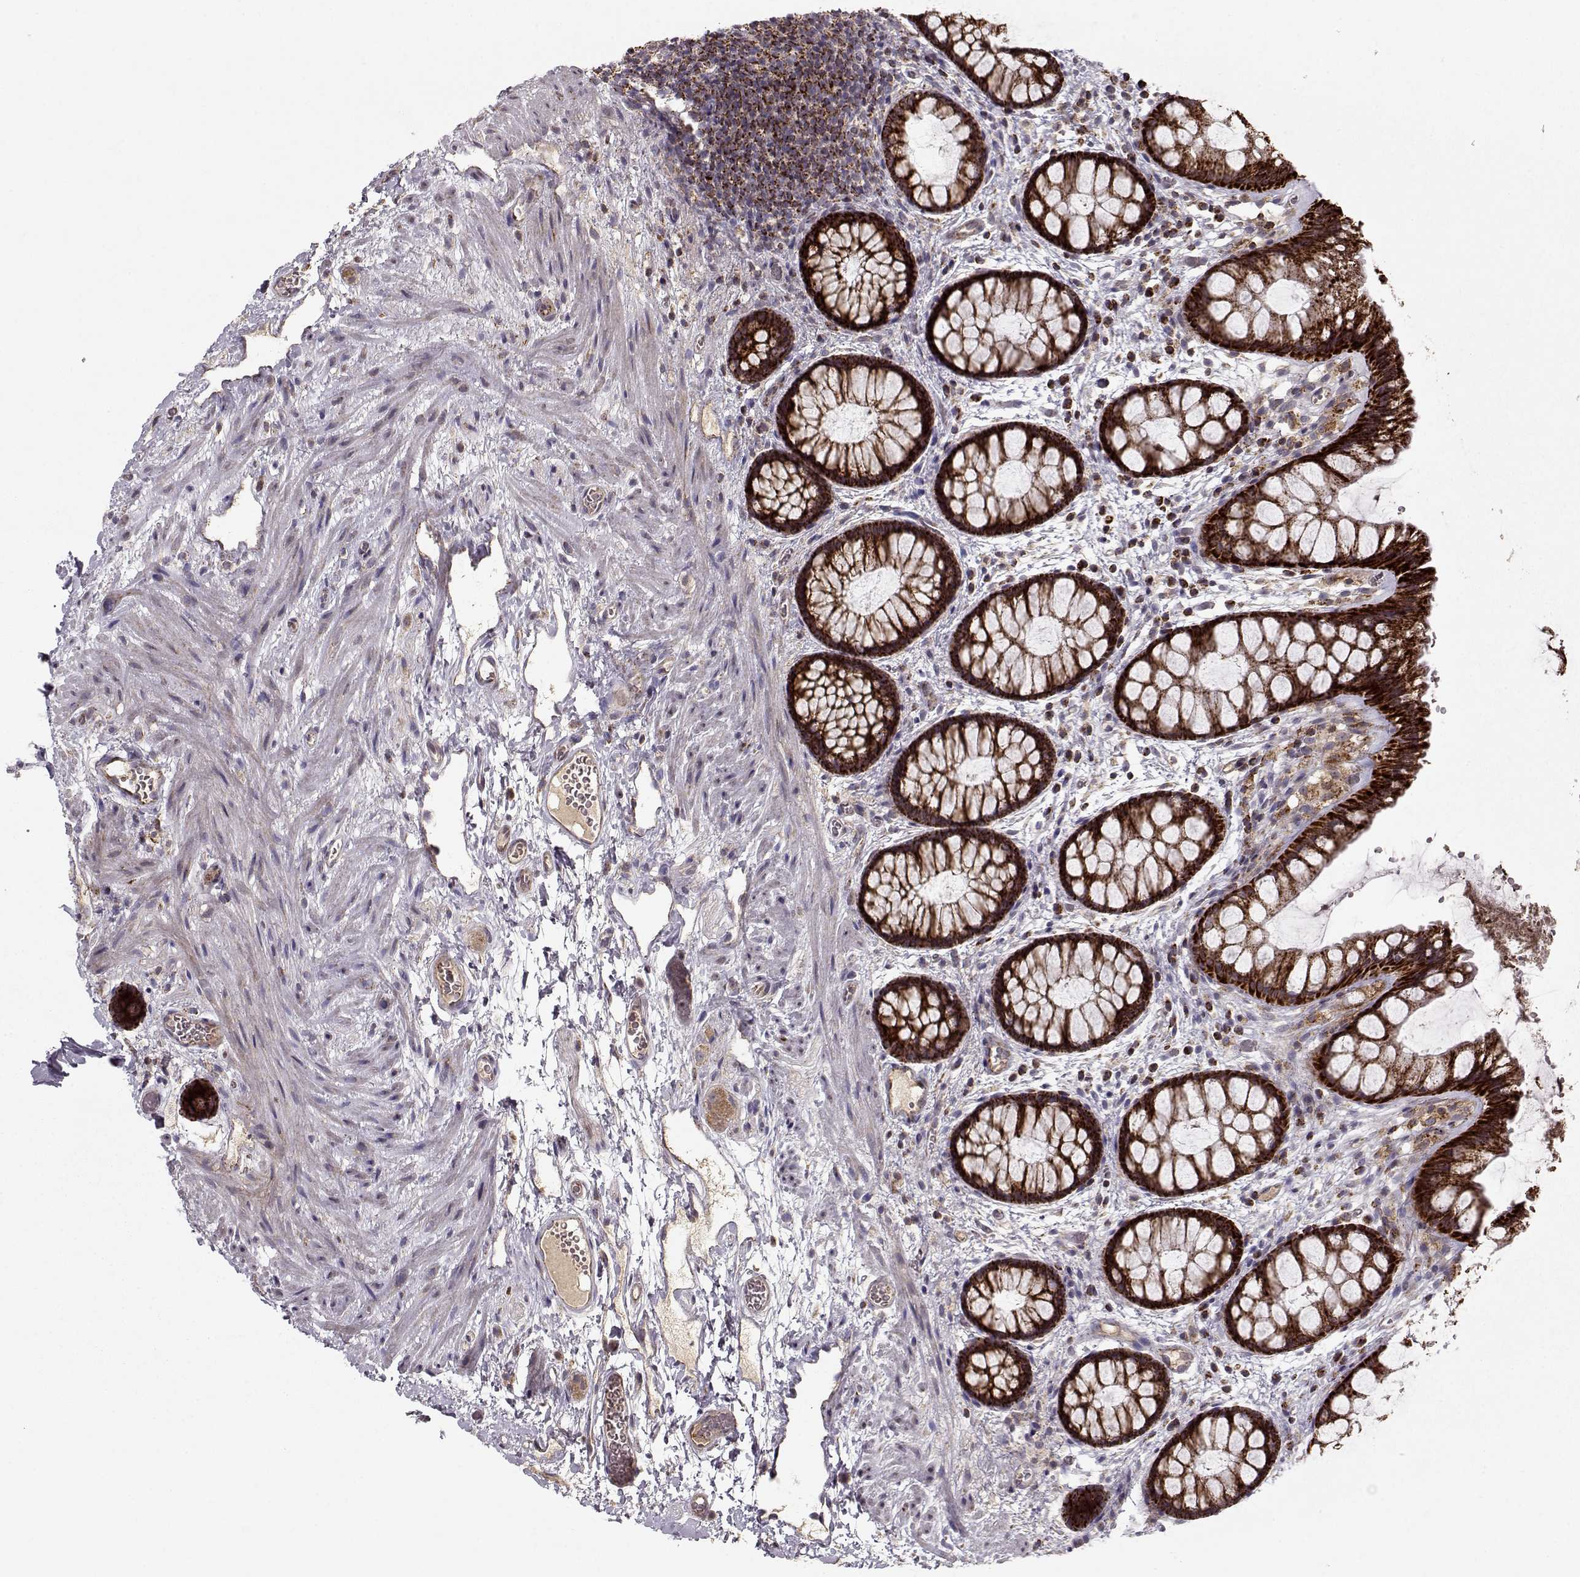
{"staining": {"intensity": "strong", "quantity": ">75%", "location": "cytoplasmic/membranous"}, "tissue": "rectum", "cell_type": "Glandular cells", "image_type": "normal", "snomed": [{"axis": "morphology", "description": "Normal tissue, NOS"}, {"axis": "topography", "description": "Rectum"}], "caption": "Protein analysis of benign rectum exhibits strong cytoplasmic/membranous expression in approximately >75% of glandular cells.", "gene": "CMTM3", "patient": {"sex": "female", "age": 62}}